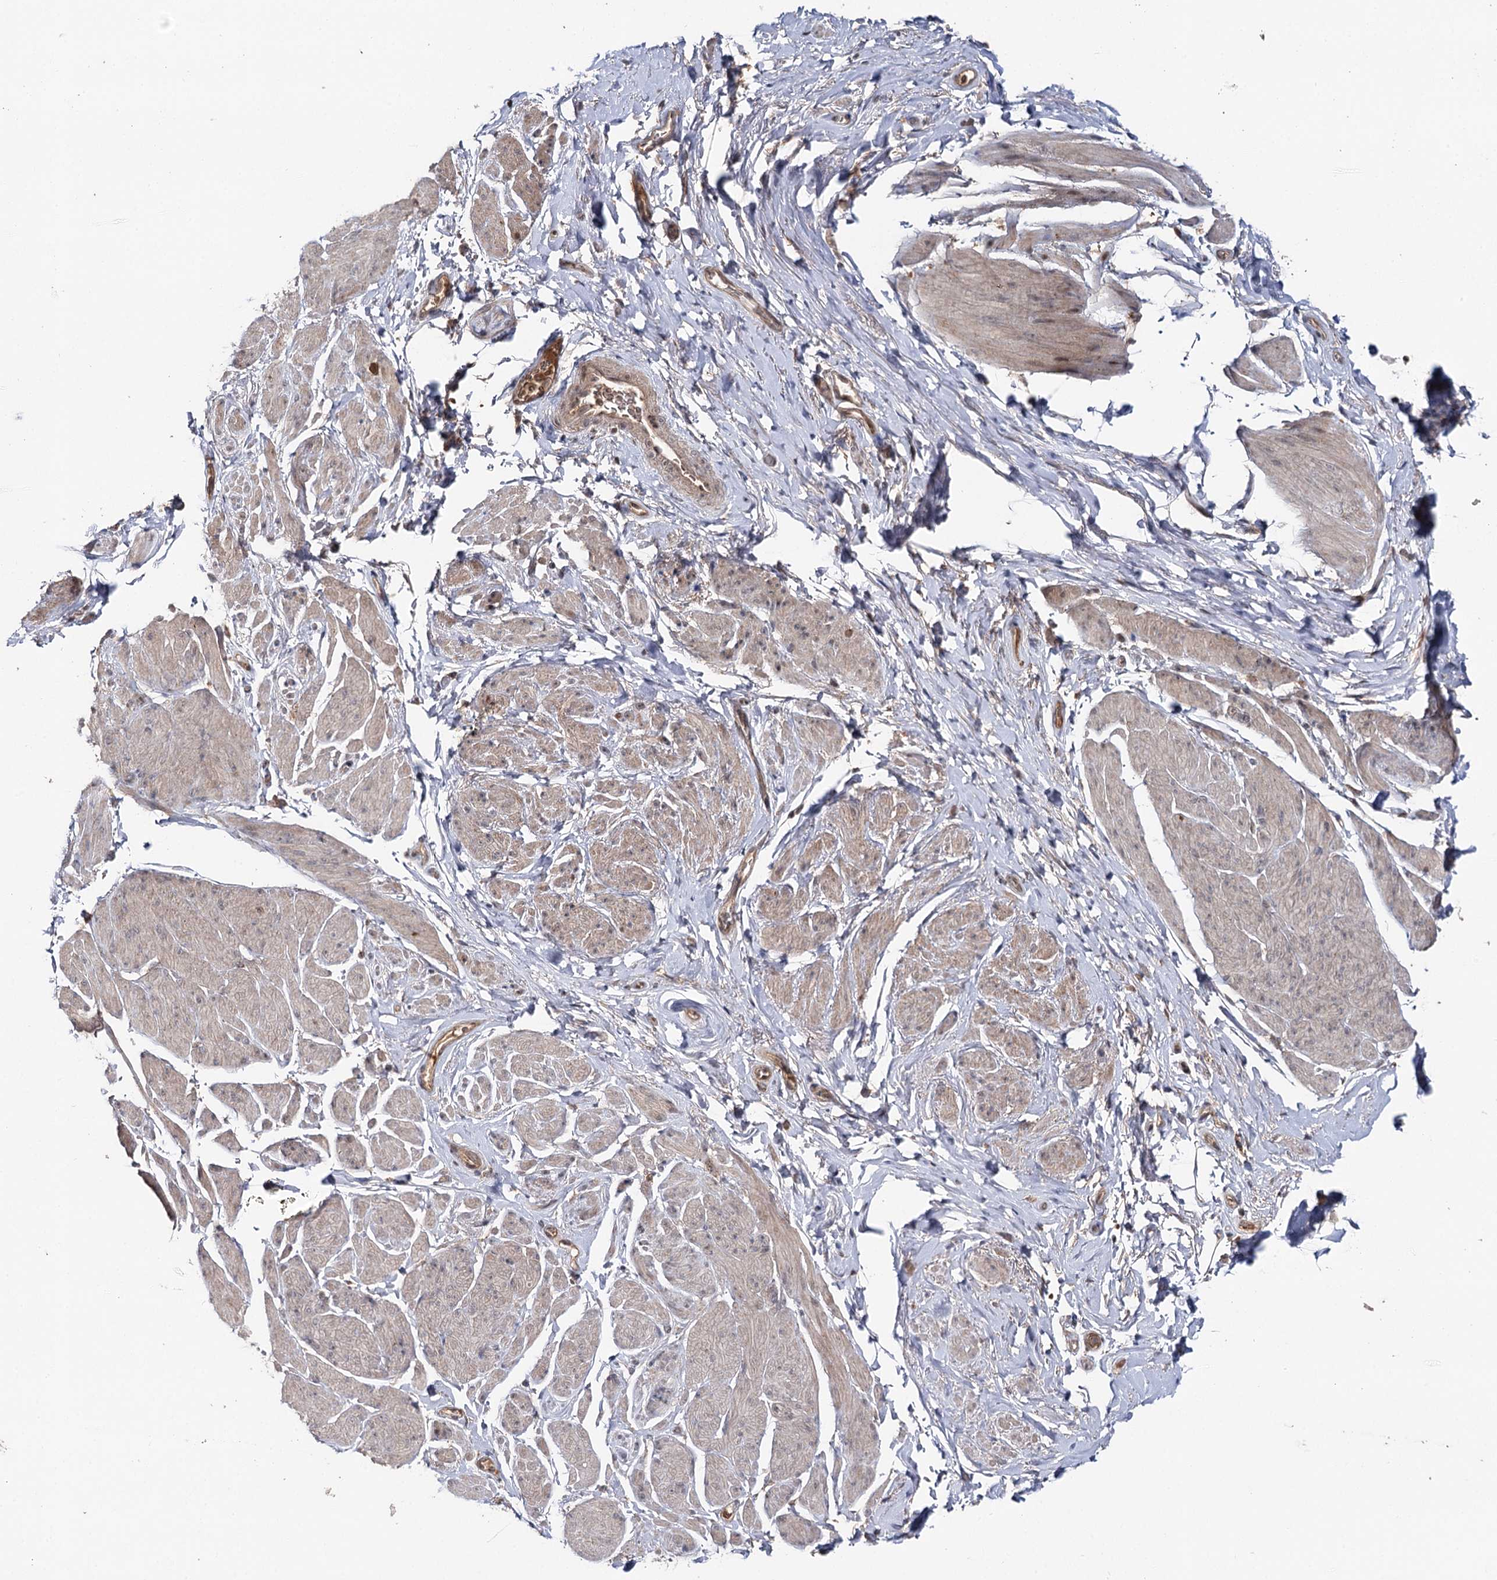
{"staining": {"intensity": "weak", "quantity": "25%-75%", "location": "cytoplasmic/membranous"}, "tissue": "smooth muscle", "cell_type": "Smooth muscle cells", "image_type": "normal", "snomed": [{"axis": "morphology", "description": "Normal tissue, NOS"}, {"axis": "topography", "description": "Smooth muscle"}, {"axis": "topography", "description": "Peripheral nerve tissue"}], "caption": "The histopathology image demonstrates immunohistochemical staining of unremarkable smooth muscle. There is weak cytoplasmic/membranous expression is seen in approximately 25%-75% of smooth muscle cells.", "gene": "MSANTD2", "patient": {"sex": "male", "age": 69}}